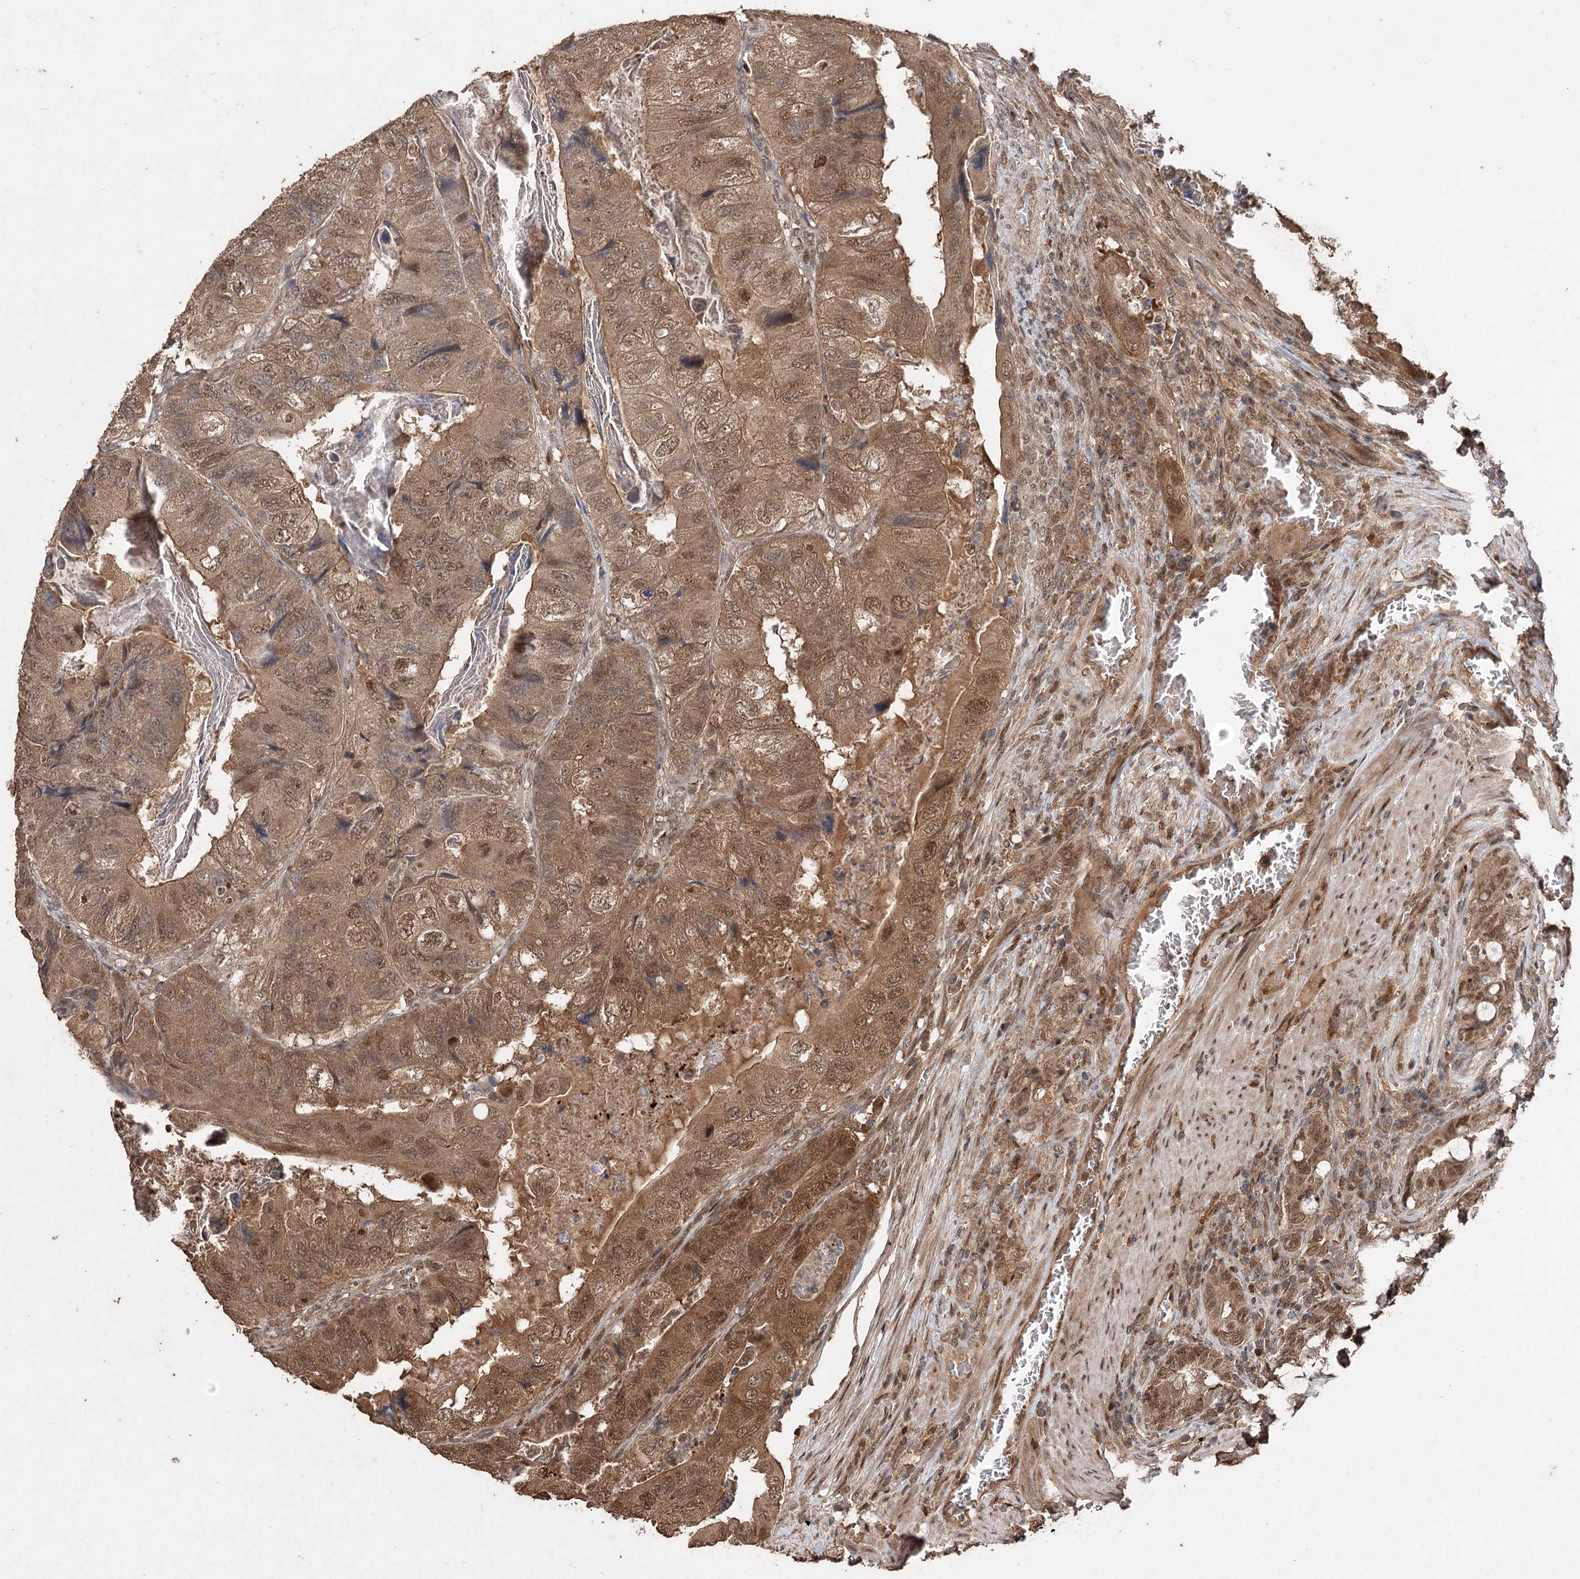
{"staining": {"intensity": "moderate", "quantity": ">75%", "location": "cytoplasmic/membranous,nuclear"}, "tissue": "colorectal cancer", "cell_type": "Tumor cells", "image_type": "cancer", "snomed": [{"axis": "morphology", "description": "Adenocarcinoma, NOS"}, {"axis": "topography", "description": "Rectum"}], "caption": "Moderate cytoplasmic/membranous and nuclear protein staining is present in approximately >75% of tumor cells in adenocarcinoma (colorectal).", "gene": "FBXO7", "patient": {"sex": "male", "age": 63}}